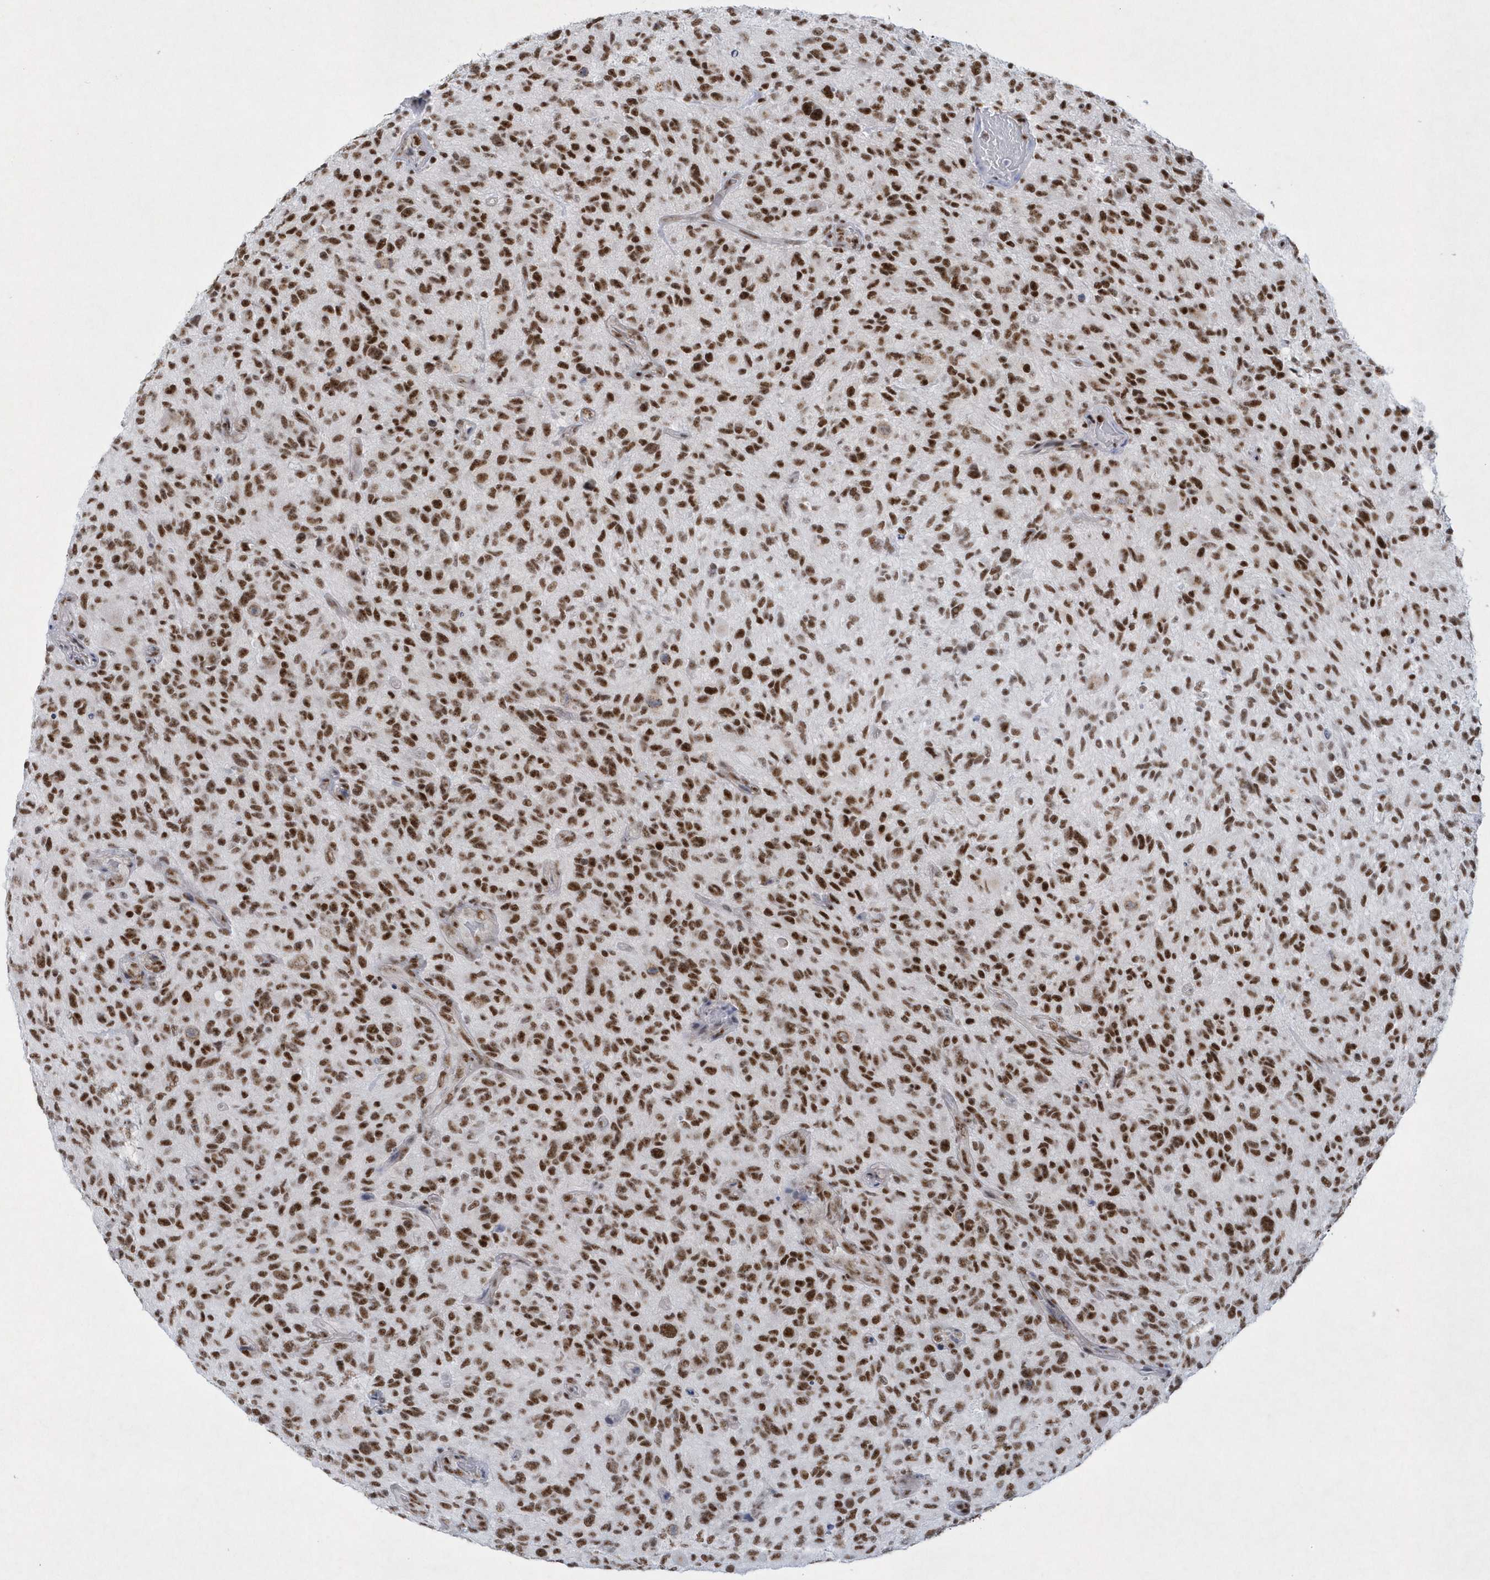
{"staining": {"intensity": "strong", "quantity": ">75%", "location": "nuclear"}, "tissue": "glioma", "cell_type": "Tumor cells", "image_type": "cancer", "snomed": [{"axis": "morphology", "description": "Glioma, malignant, High grade"}, {"axis": "topography", "description": "Brain"}], "caption": "This is a micrograph of immunohistochemistry staining of malignant glioma (high-grade), which shows strong positivity in the nuclear of tumor cells.", "gene": "DCLRE1A", "patient": {"sex": "male", "age": 47}}